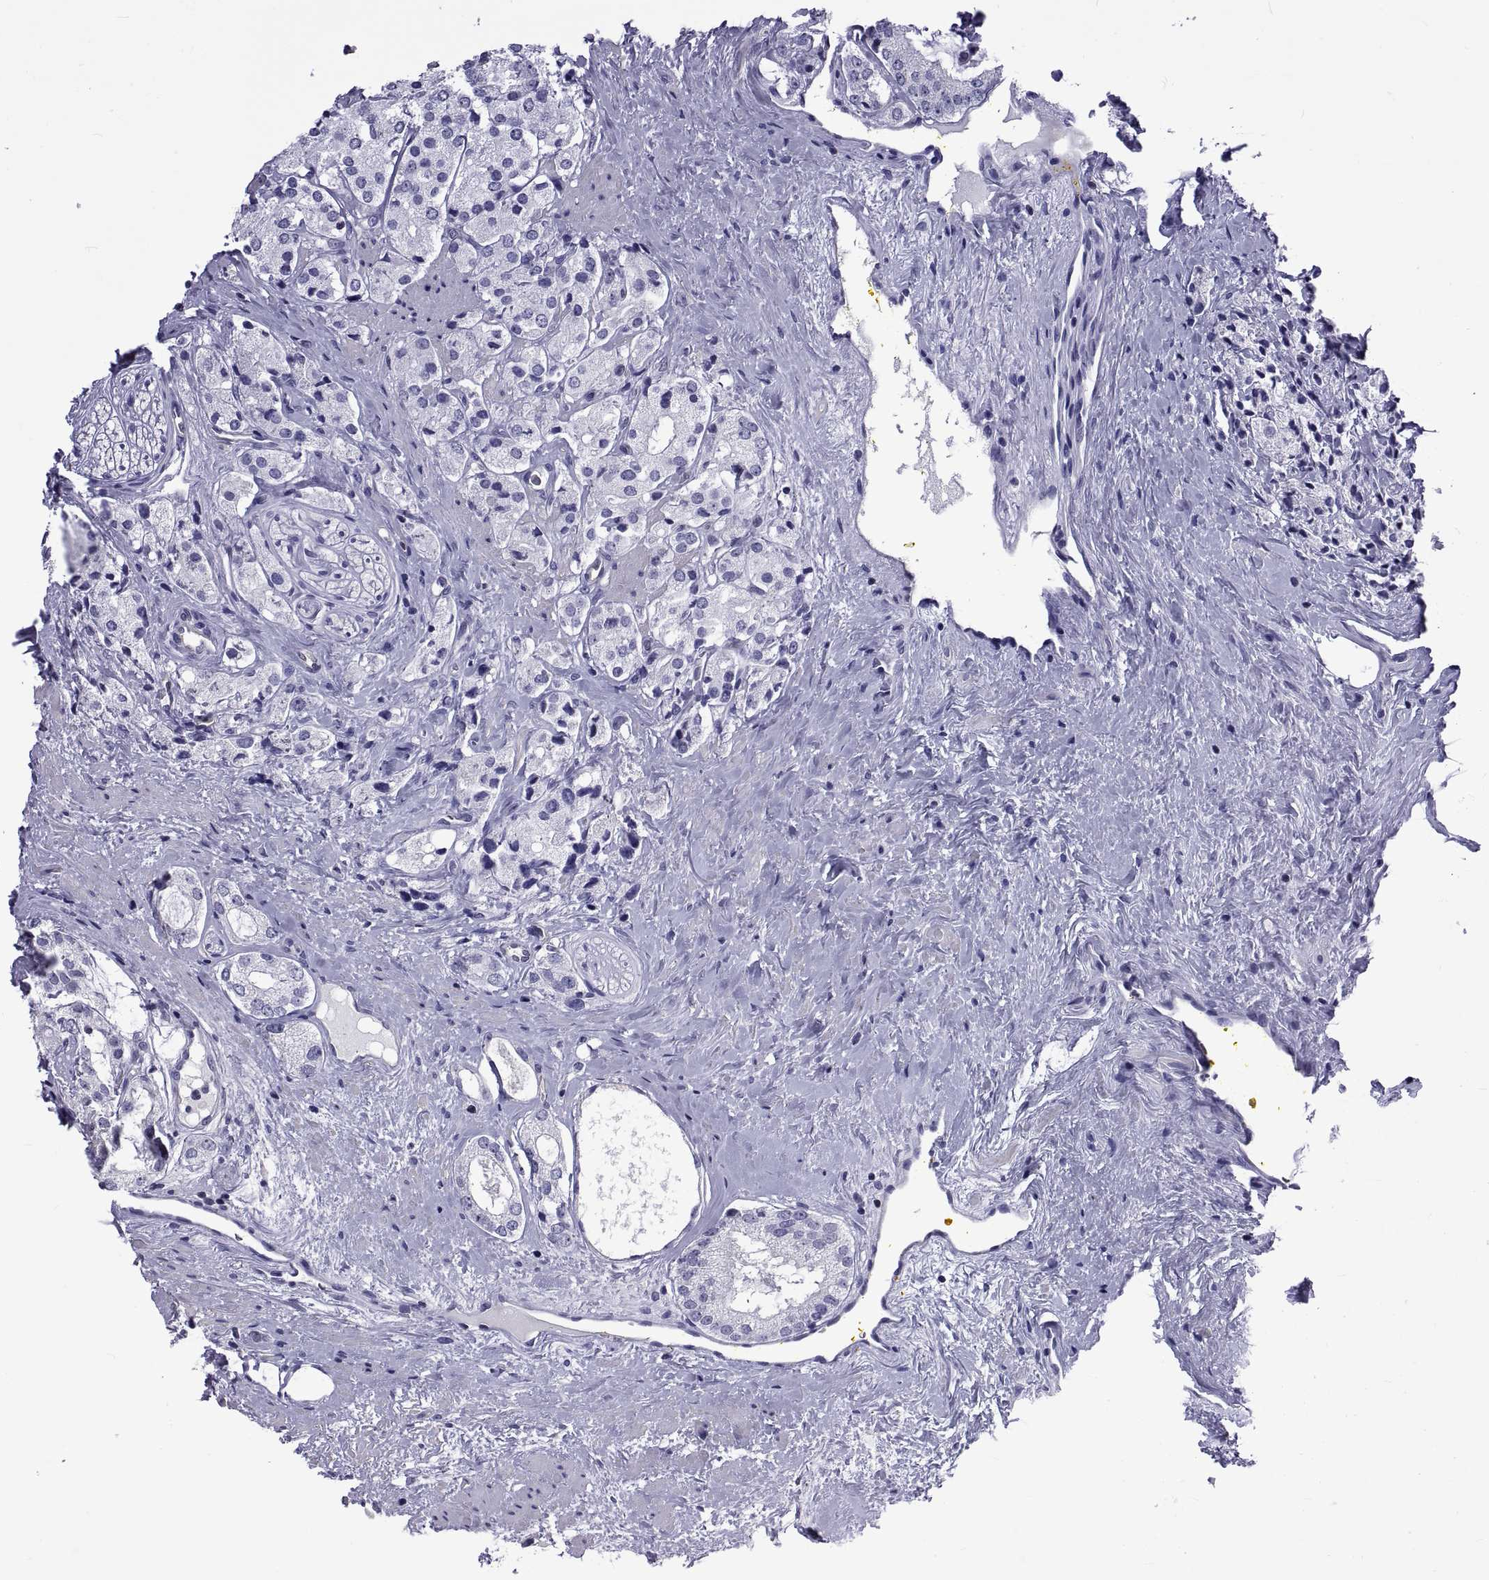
{"staining": {"intensity": "negative", "quantity": "none", "location": "none"}, "tissue": "prostate cancer", "cell_type": "Tumor cells", "image_type": "cancer", "snomed": [{"axis": "morphology", "description": "Adenocarcinoma, NOS"}, {"axis": "topography", "description": "Prostate"}], "caption": "Tumor cells show no significant protein positivity in adenocarcinoma (prostate). (Stains: DAB immunohistochemistry (IHC) with hematoxylin counter stain, Microscopy: brightfield microscopy at high magnification).", "gene": "LCN9", "patient": {"sex": "male", "age": 66}}